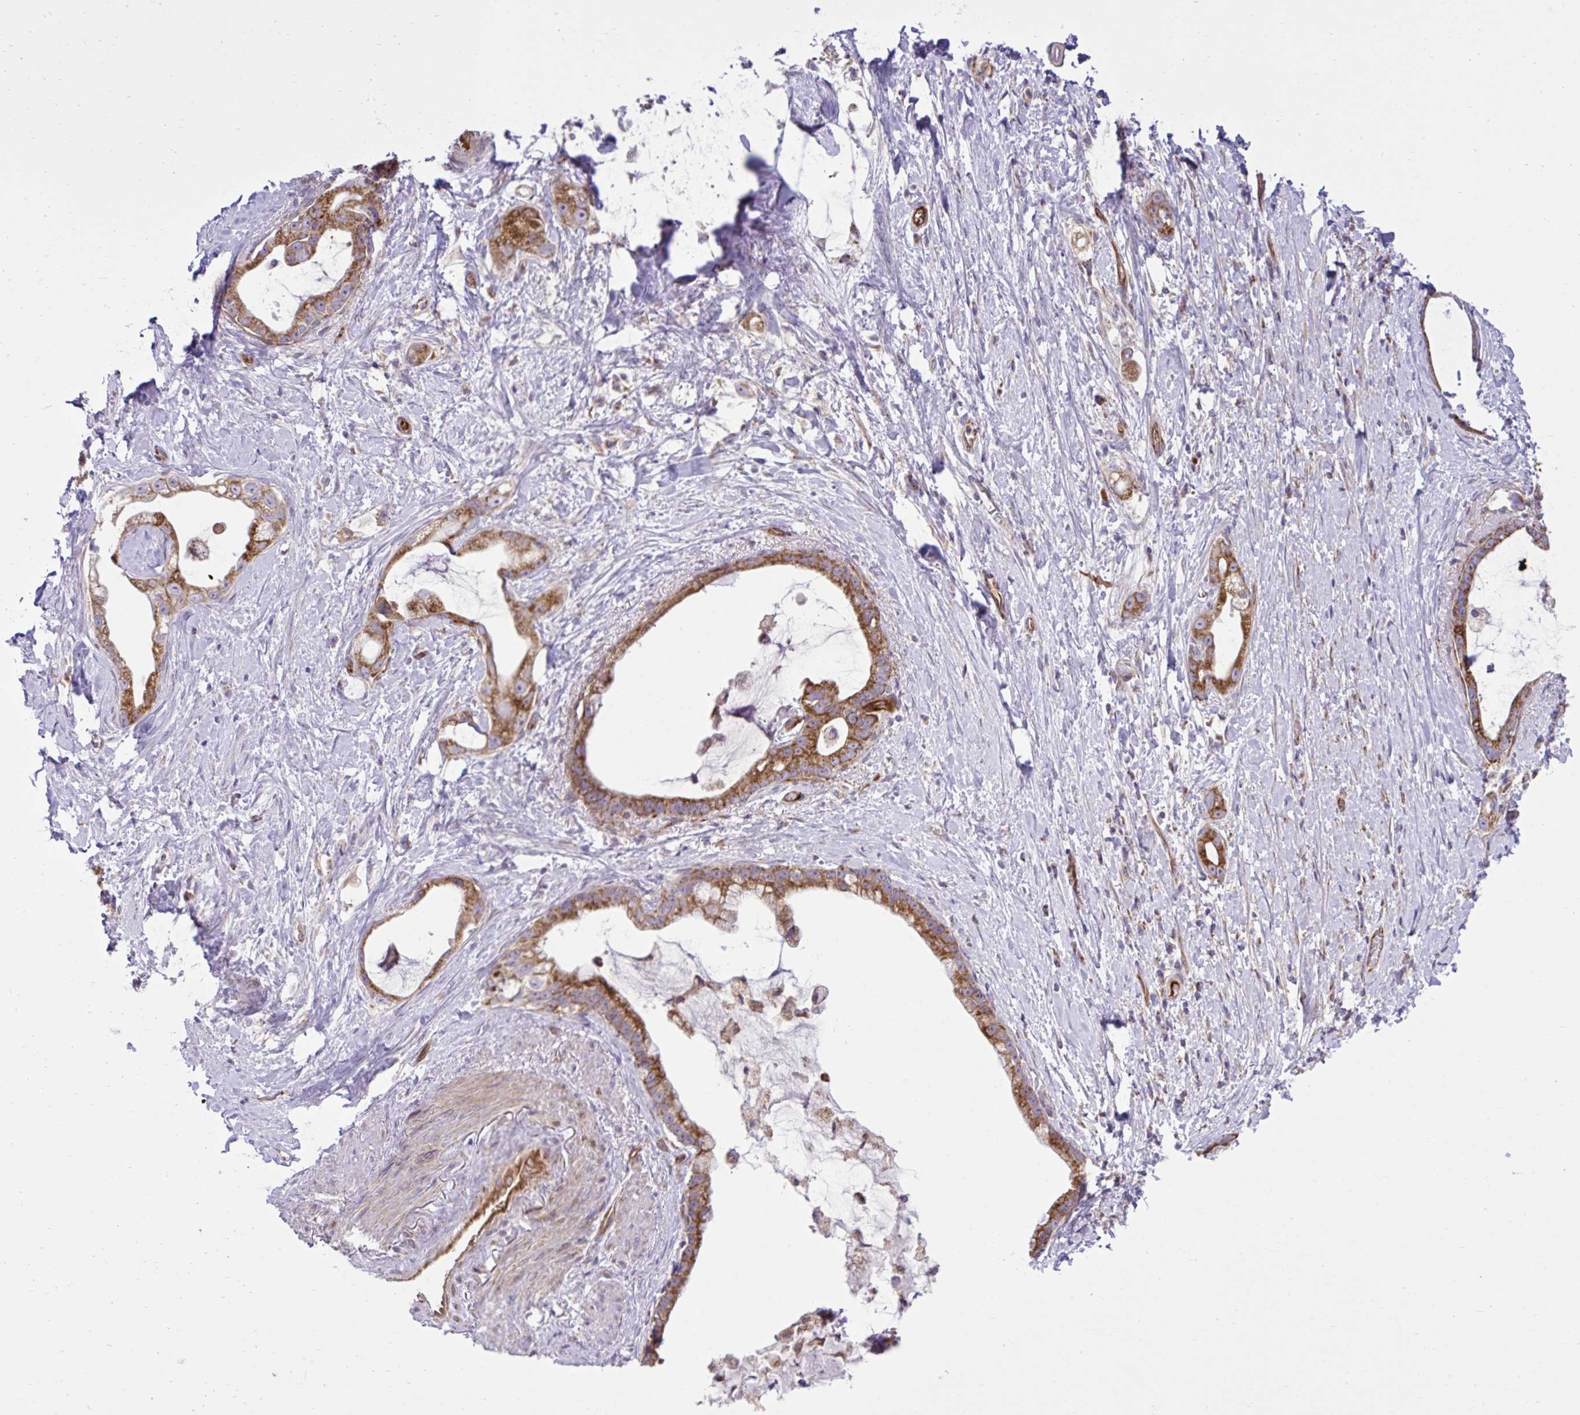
{"staining": {"intensity": "moderate", "quantity": ">75%", "location": "cytoplasmic/membranous"}, "tissue": "stomach cancer", "cell_type": "Tumor cells", "image_type": "cancer", "snomed": [{"axis": "morphology", "description": "Adenocarcinoma, NOS"}, {"axis": "topography", "description": "Stomach"}], "caption": "An image showing moderate cytoplasmic/membranous positivity in approximately >75% of tumor cells in stomach cancer (adenocarcinoma), as visualized by brown immunohistochemical staining.", "gene": "LIMS1", "patient": {"sex": "male", "age": 55}}